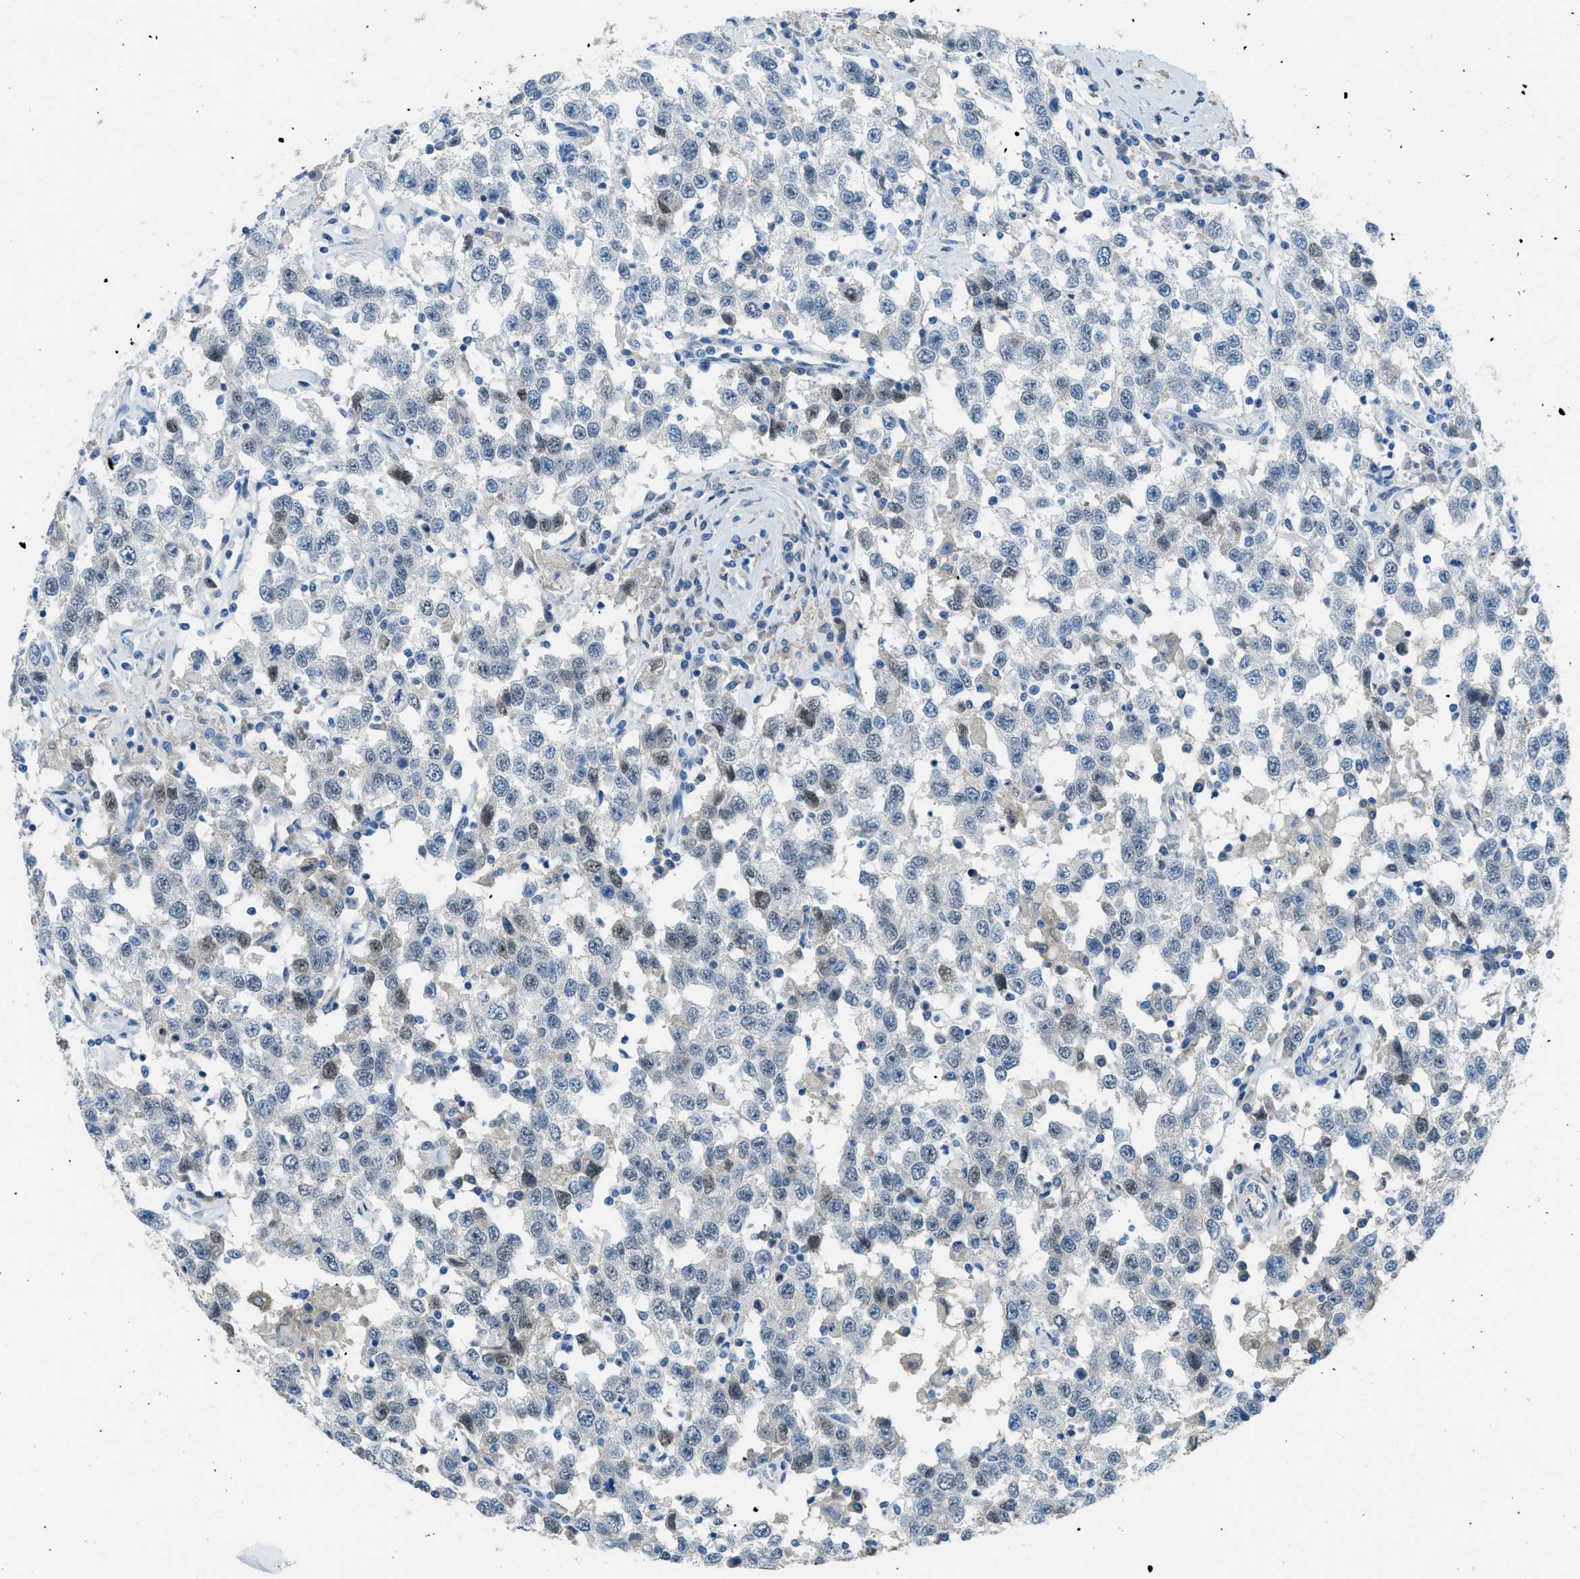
{"staining": {"intensity": "negative", "quantity": "none", "location": "none"}, "tissue": "testis cancer", "cell_type": "Tumor cells", "image_type": "cancer", "snomed": [{"axis": "morphology", "description": "Seminoma, NOS"}, {"axis": "topography", "description": "Testis"}], "caption": "Immunohistochemistry (IHC) image of human testis cancer (seminoma) stained for a protein (brown), which exhibits no expression in tumor cells.", "gene": "KLHL8", "patient": {"sex": "male", "age": 41}}